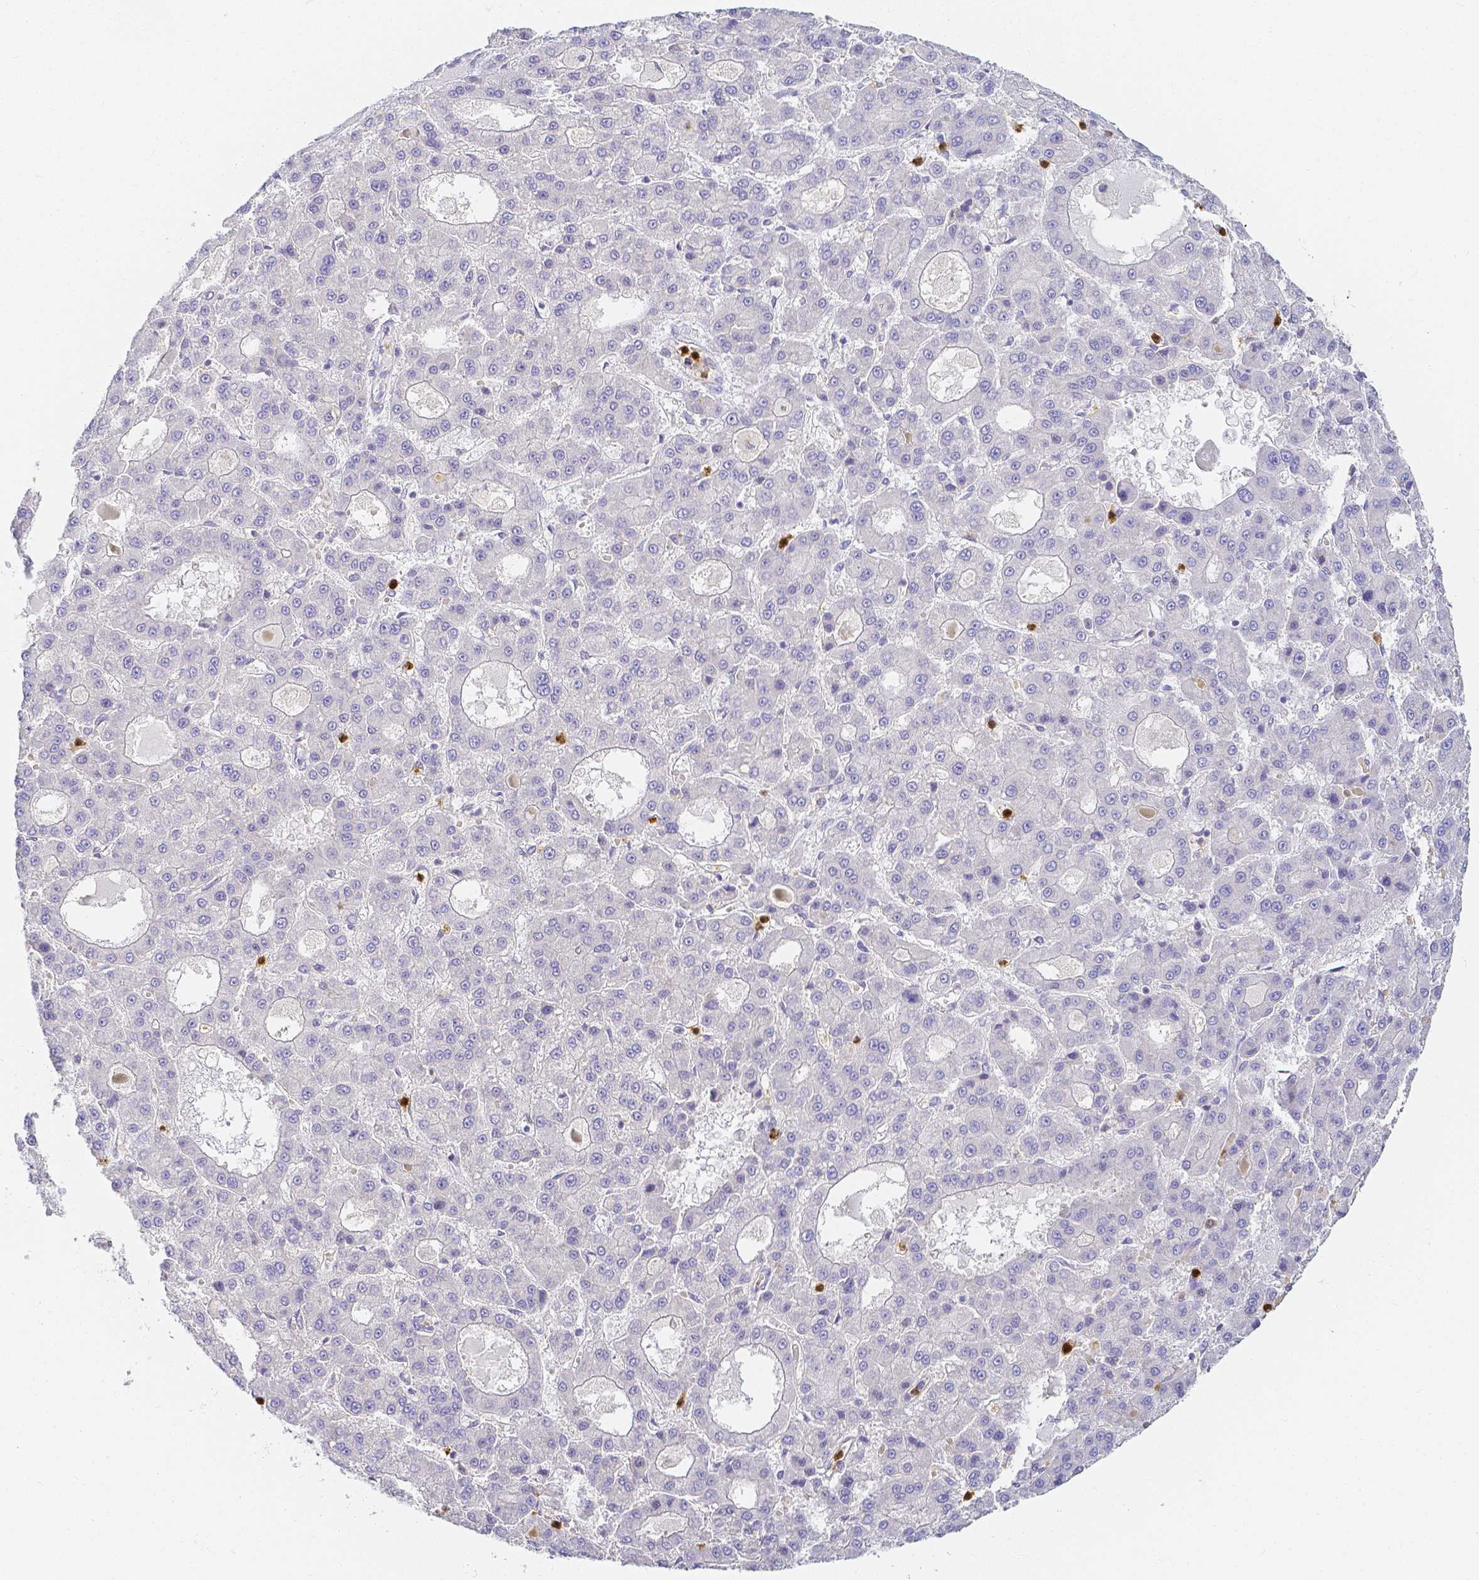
{"staining": {"intensity": "negative", "quantity": "none", "location": "none"}, "tissue": "liver cancer", "cell_type": "Tumor cells", "image_type": "cancer", "snomed": [{"axis": "morphology", "description": "Carcinoma, Hepatocellular, NOS"}, {"axis": "topography", "description": "Liver"}], "caption": "The image shows no staining of tumor cells in hepatocellular carcinoma (liver). The staining was performed using DAB (3,3'-diaminobenzidine) to visualize the protein expression in brown, while the nuclei were stained in blue with hematoxylin (Magnification: 20x).", "gene": "KCNH1", "patient": {"sex": "male", "age": 70}}